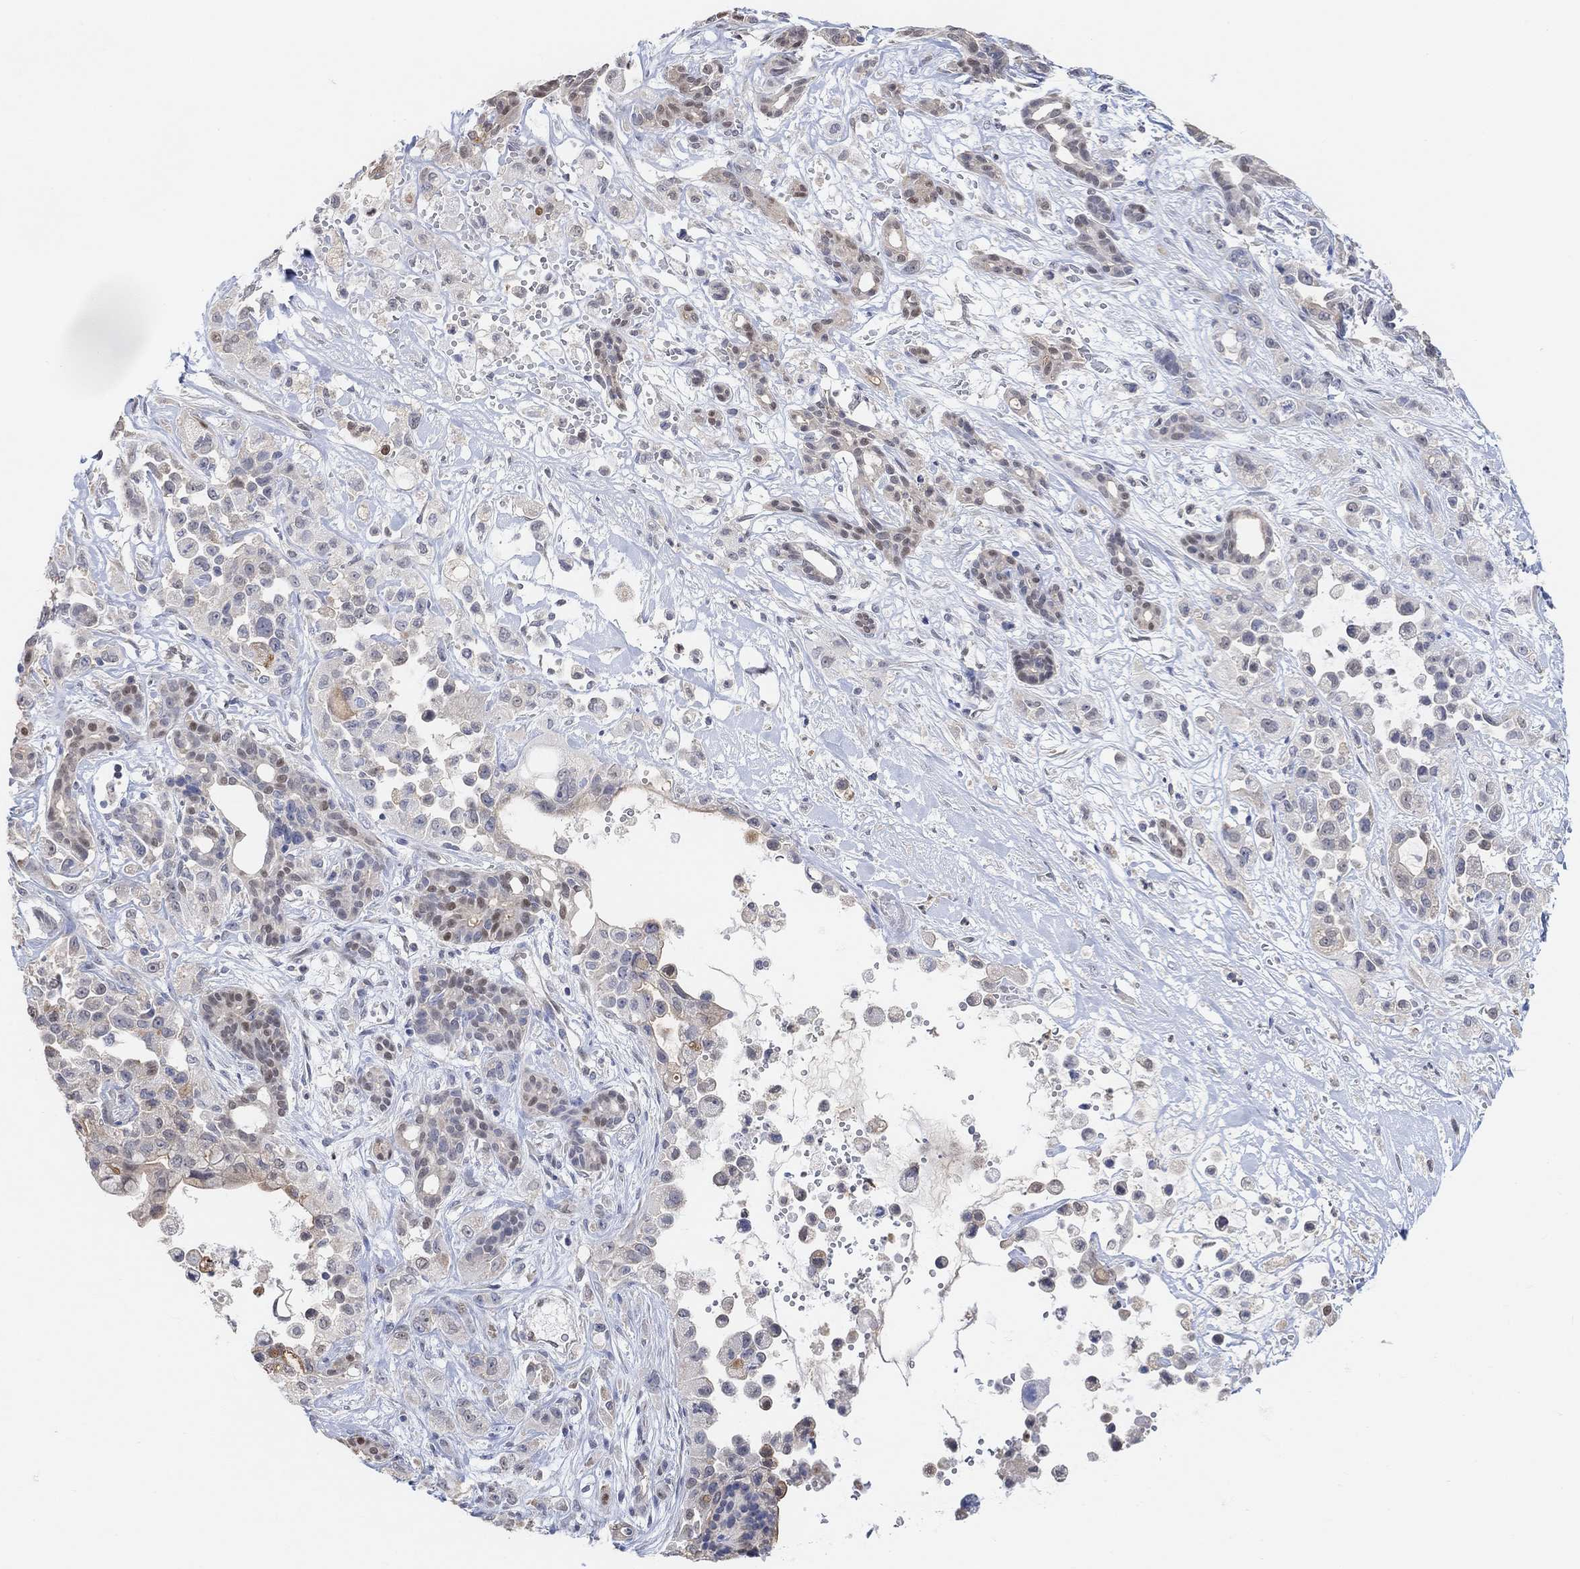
{"staining": {"intensity": "weak", "quantity": "<25%", "location": "cytoplasmic/membranous"}, "tissue": "pancreatic cancer", "cell_type": "Tumor cells", "image_type": "cancer", "snomed": [{"axis": "morphology", "description": "Adenocarcinoma, NOS"}, {"axis": "topography", "description": "Pancreas"}], "caption": "IHC image of pancreatic cancer (adenocarcinoma) stained for a protein (brown), which exhibits no staining in tumor cells.", "gene": "MUC1", "patient": {"sex": "male", "age": 44}}